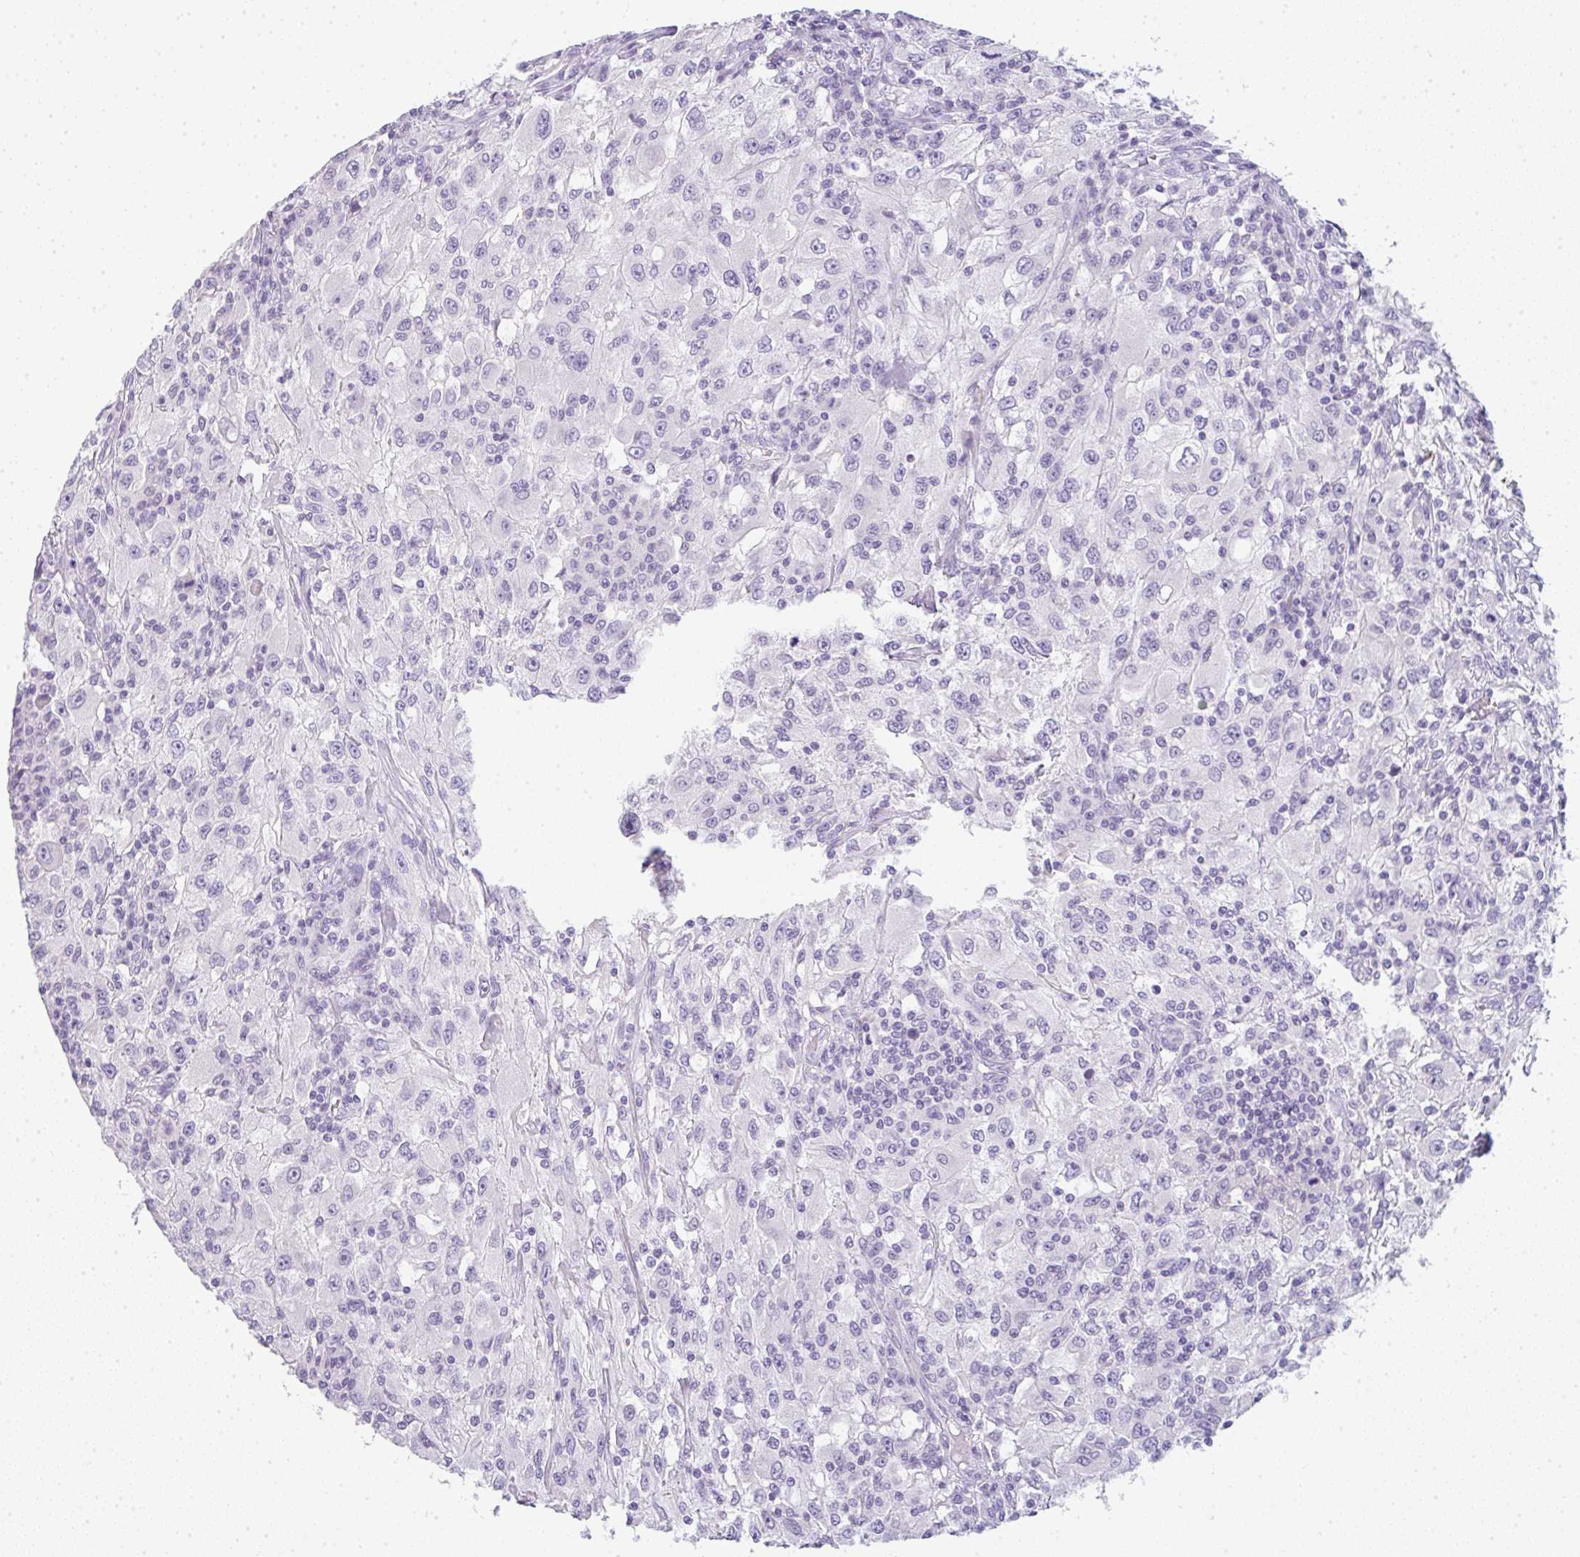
{"staining": {"intensity": "negative", "quantity": "none", "location": "none"}, "tissue": "renal cancer", "cell_type": "Tumor cells", "image_type": "cancer", "snomed": [{"axis": "morphology", "description": "Adenocarcinoma, NOS"}, {"axis": "topography", "description": "Kidney"}], "caption": "High magnification brightfield microscopy of renal adenocarcinoma stained with DAB (3,3'-diaminobenzidine) (brown) and counterstained with hematoxylin (blue): tumor cells show no significant expression.", "gene": "LPAR4", "patient": {"sex": "female", "age": 67}}